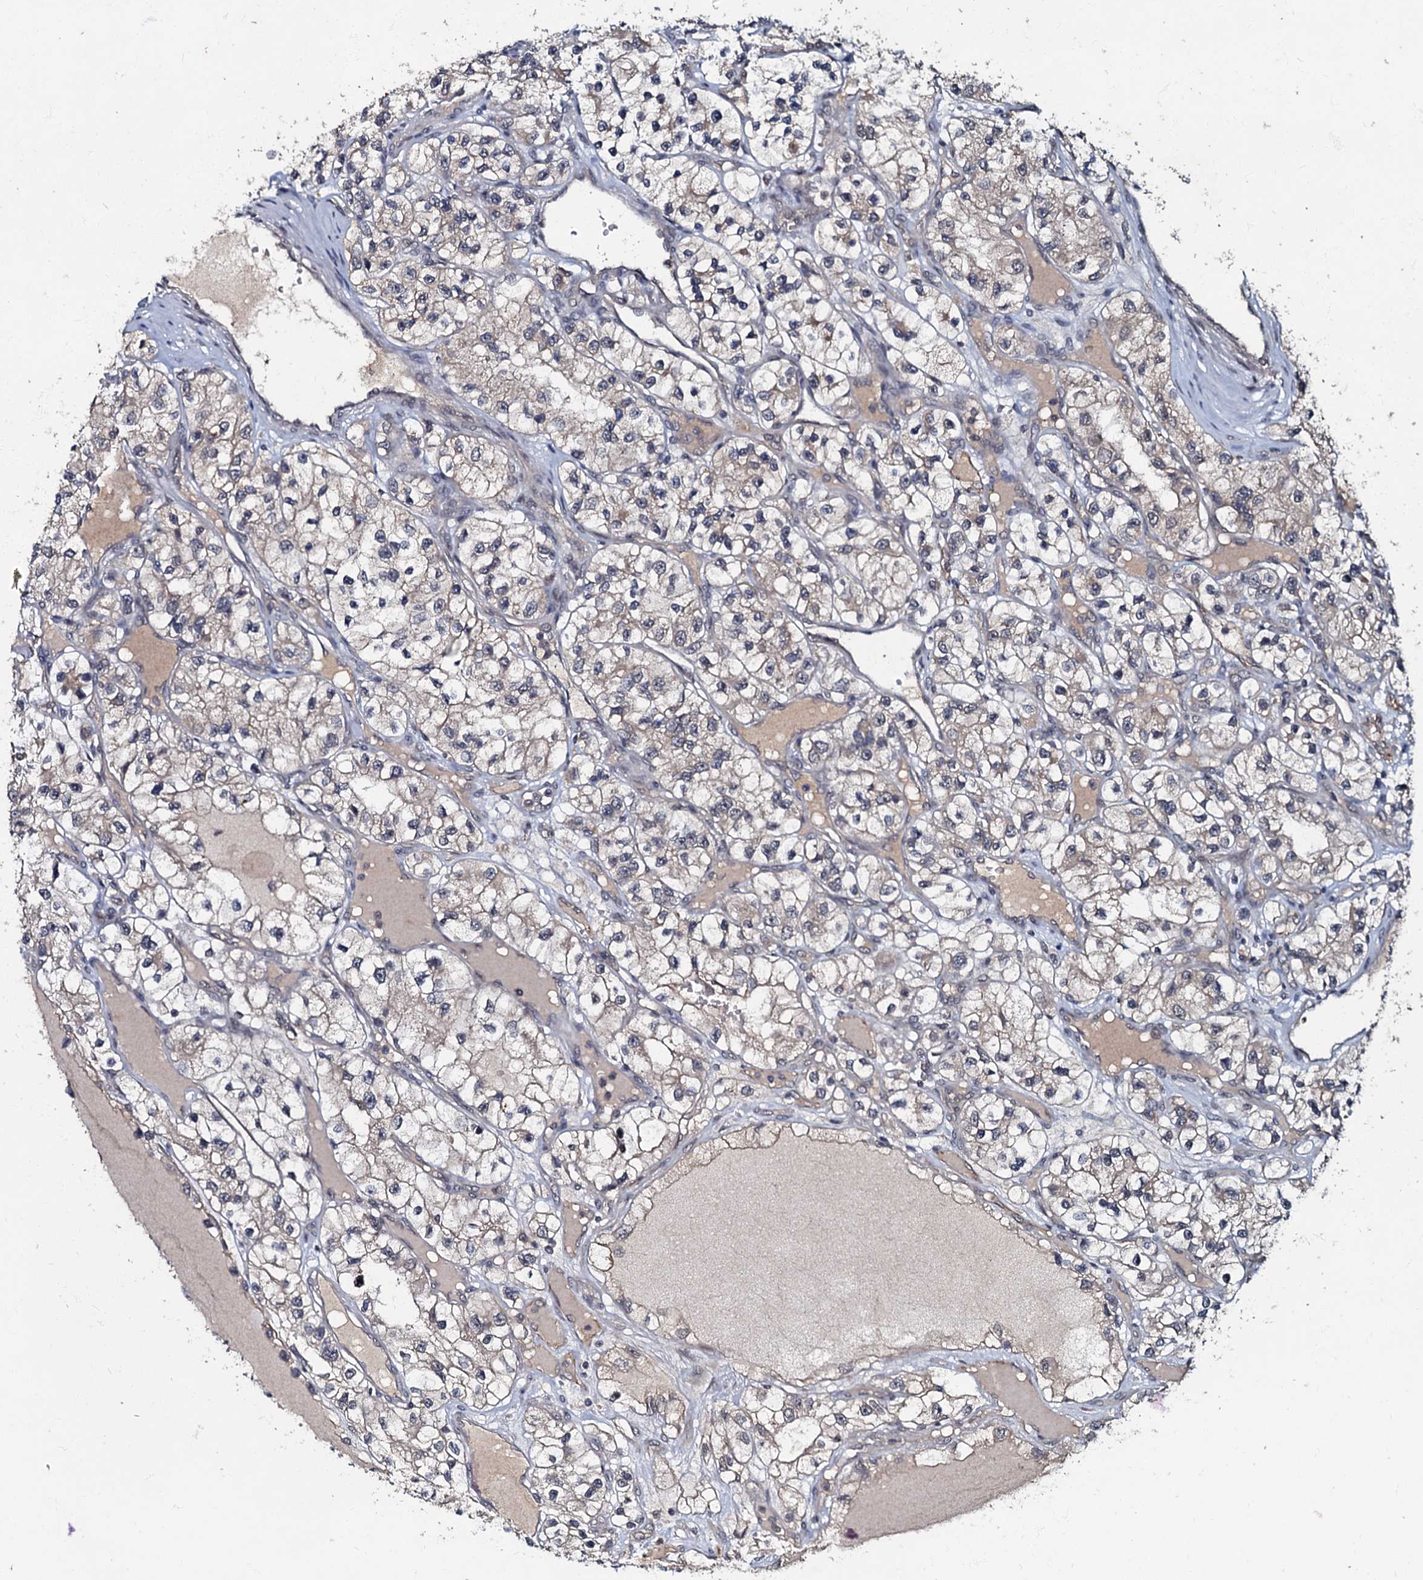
{"staining": {"intensity": "negative", "quantity": "none", "location": "none"}, "tissue": "renal cancer", "cell_type": "Tumor cells", "image_type": "cancer", "snomed": [{"axis": "morphology", "description": "Adenocarcinoma, NOS"}, {"axis": "topography", "description": "Kidney"}], "caption": "Tumor cells show no significant positivity in renal cancer (adenocarcinoma).", "gene": "MANSC4", "patient": {"sex": "female", "age": 57}}